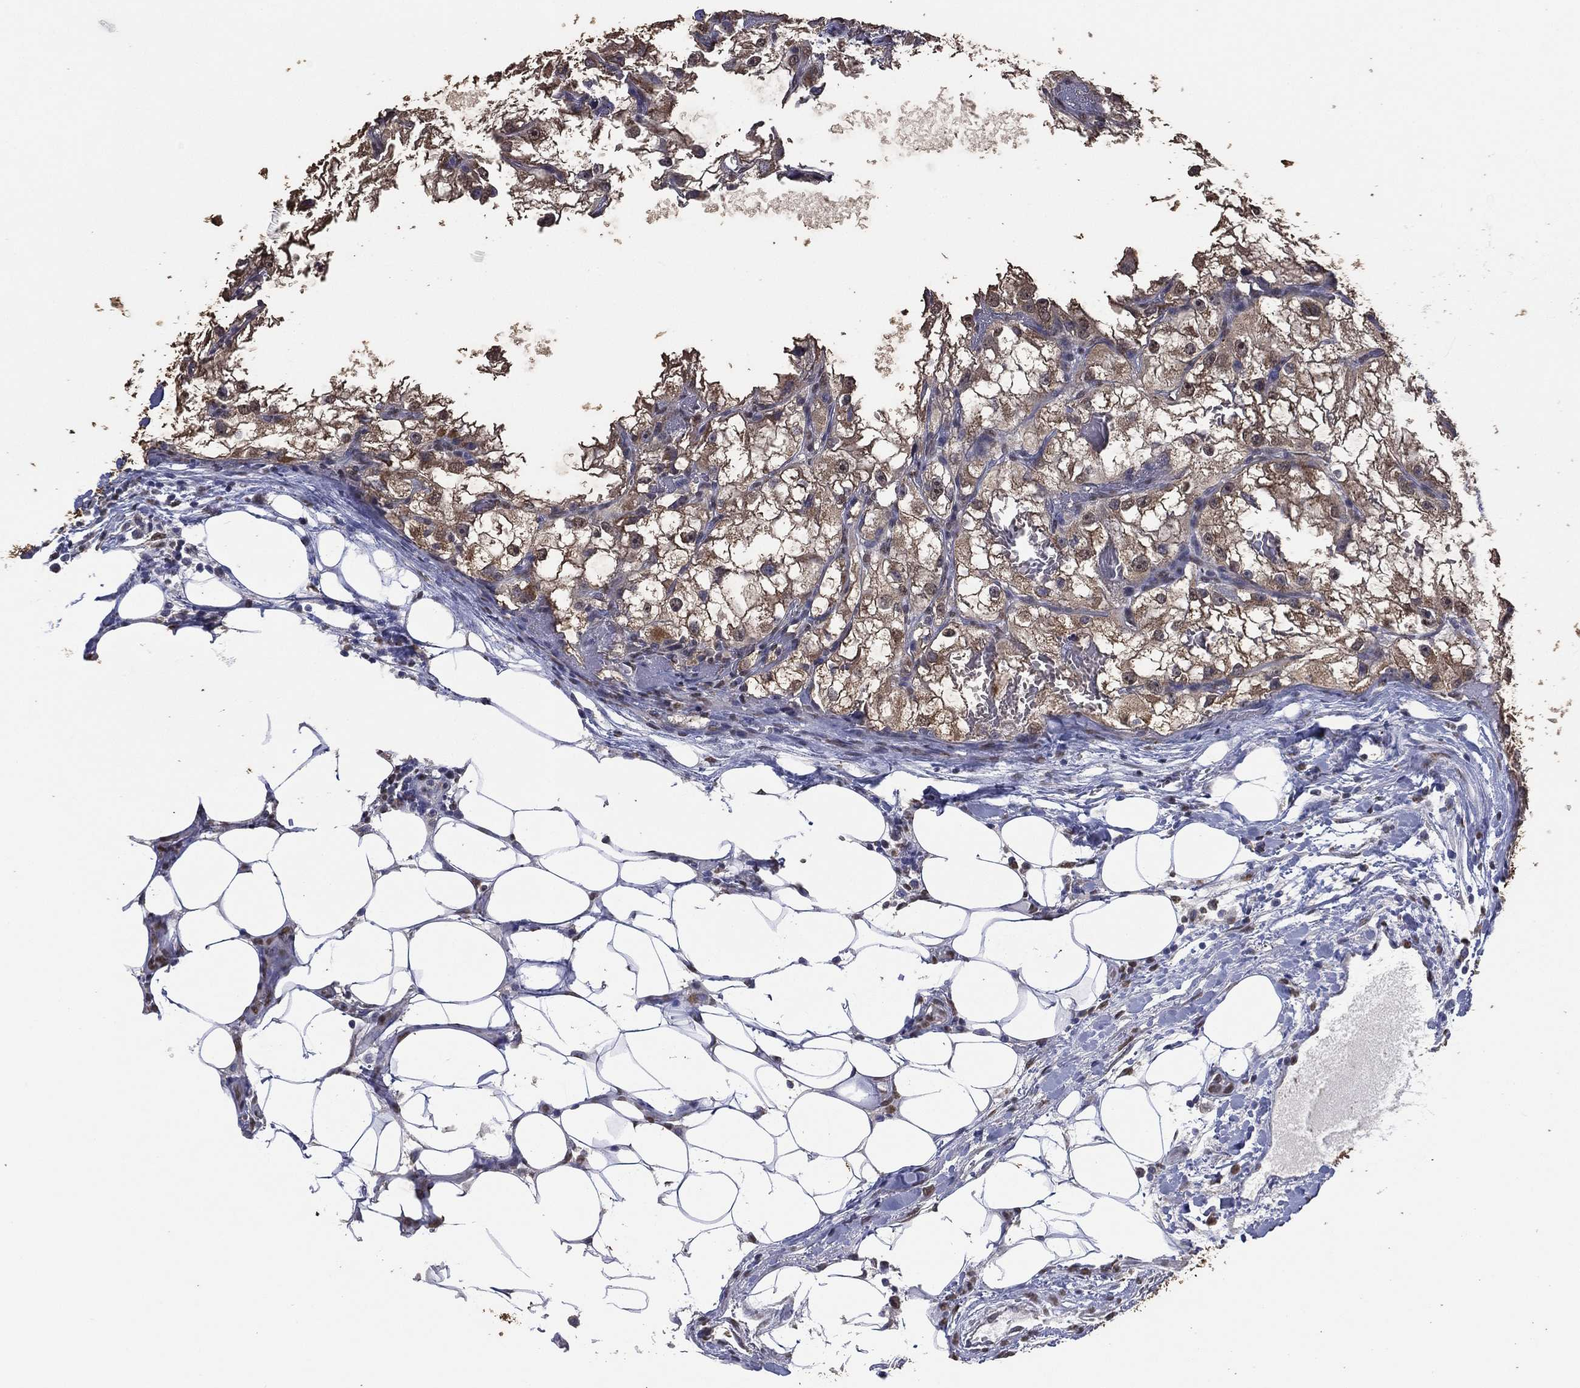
{"staining": {"intensity": "moderate", "quantity": ">75%", "location": "cytoplasmic/membranous"}, "tissue": "renal cancer", "cell_type": "Tumor cells", "image_type": "cancer", "snomed": [{"axis": "morphology", "description": "Adenocarcinoma, NOS"}, {"axis": "topography", "description": "Kidney"}], "caption": "Tumor cells reveal medium levels of moderate cytoplasmic/membranous positivity in approximately >75% of cells in human renal adenocarcinoma.", "gene": "ALDH7A1", "patient": {"sex": "male", "age": 59}}